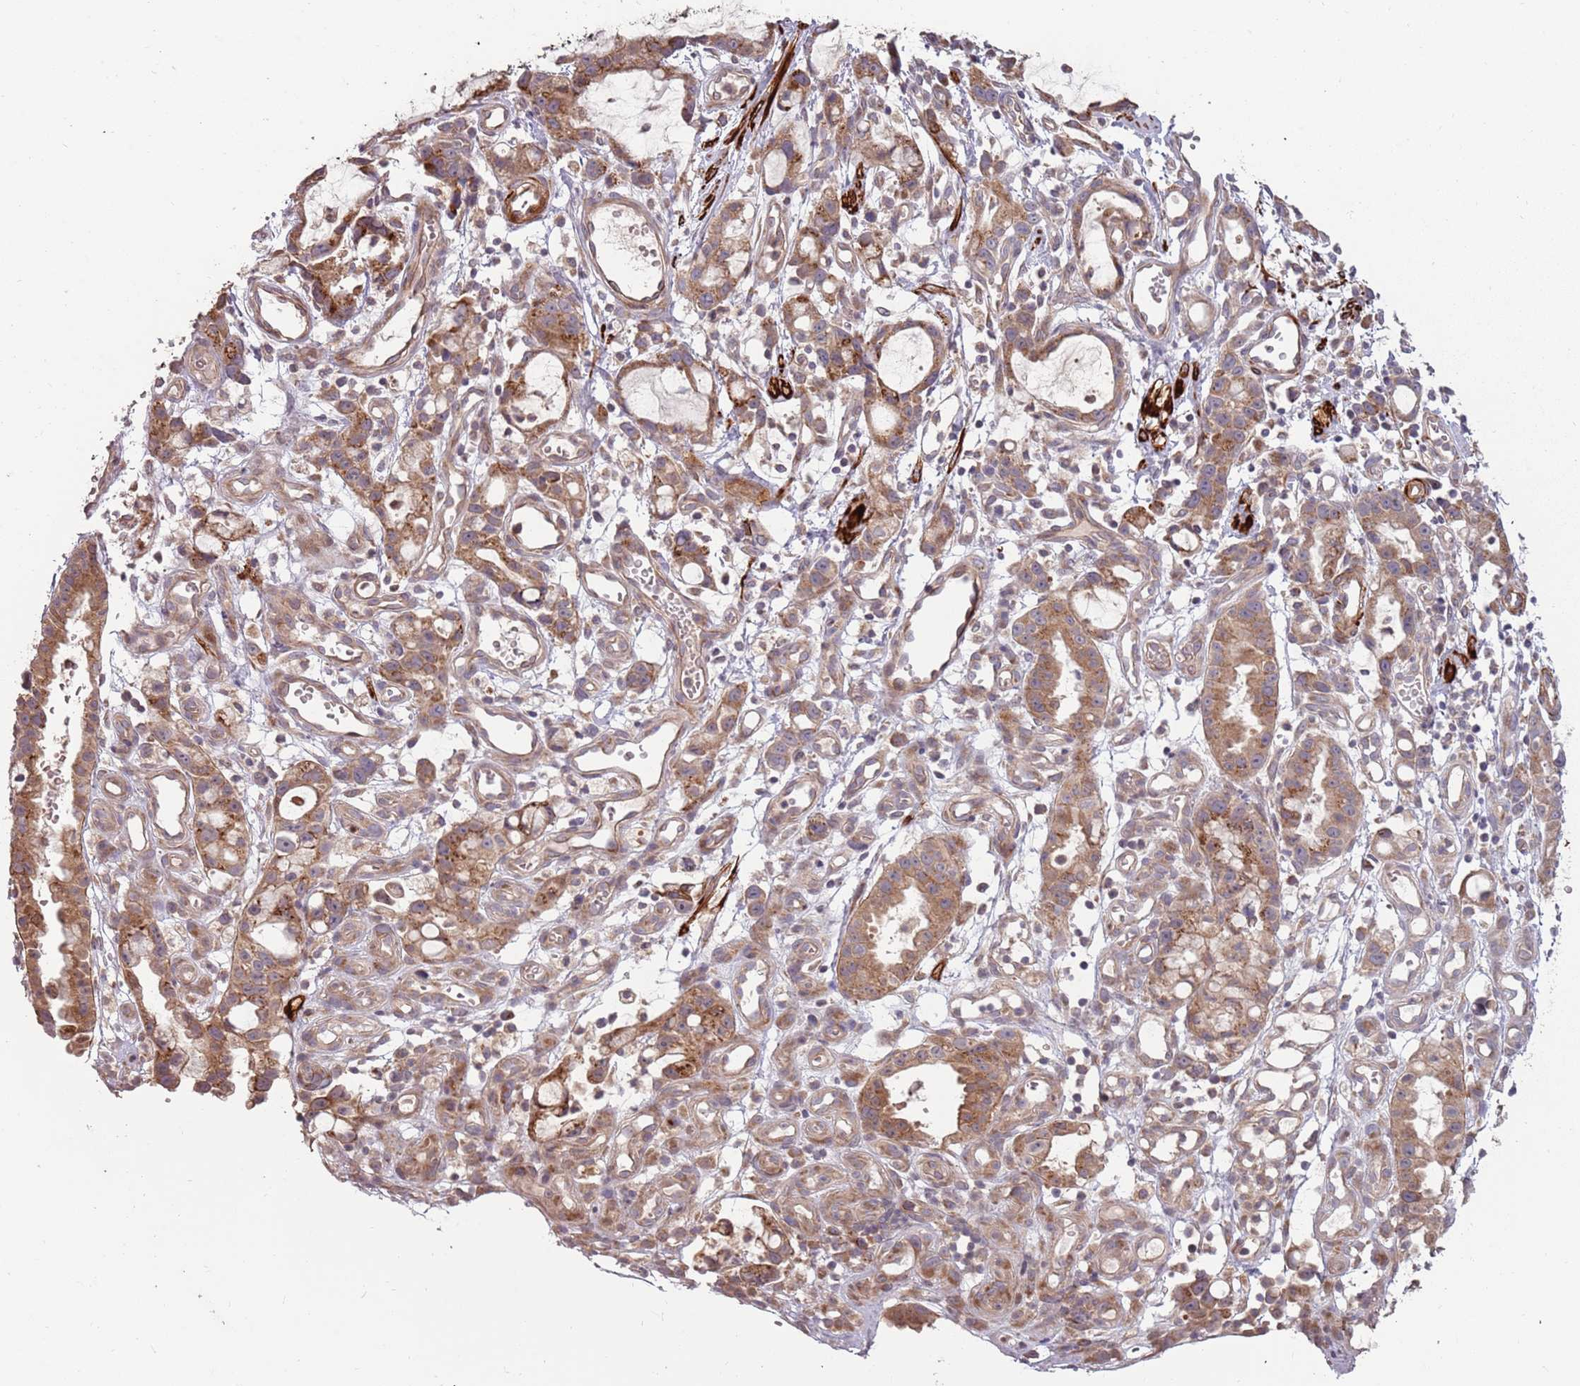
{"staining": {"intensity": "moderate", "quantity": ">75%", "location": "cytoplasmic/membranous"}, "tissue": "stomach cancer", "cell_type": "Tumor cells", "image_type": "cancer", "snomed": [{"axis": "morphology", "description": "Adenocarcinoma, NOS"}, {"axis": "topography", "description": "Stomach"}], "caption": "Stomach cancer (adenocarcinoma) stained for a protein exhibits moderate cytoplasmic/membranous positivity in tumor cells.", "gene": "PLD6", "patient": {"sex": "male", "age": 55}}